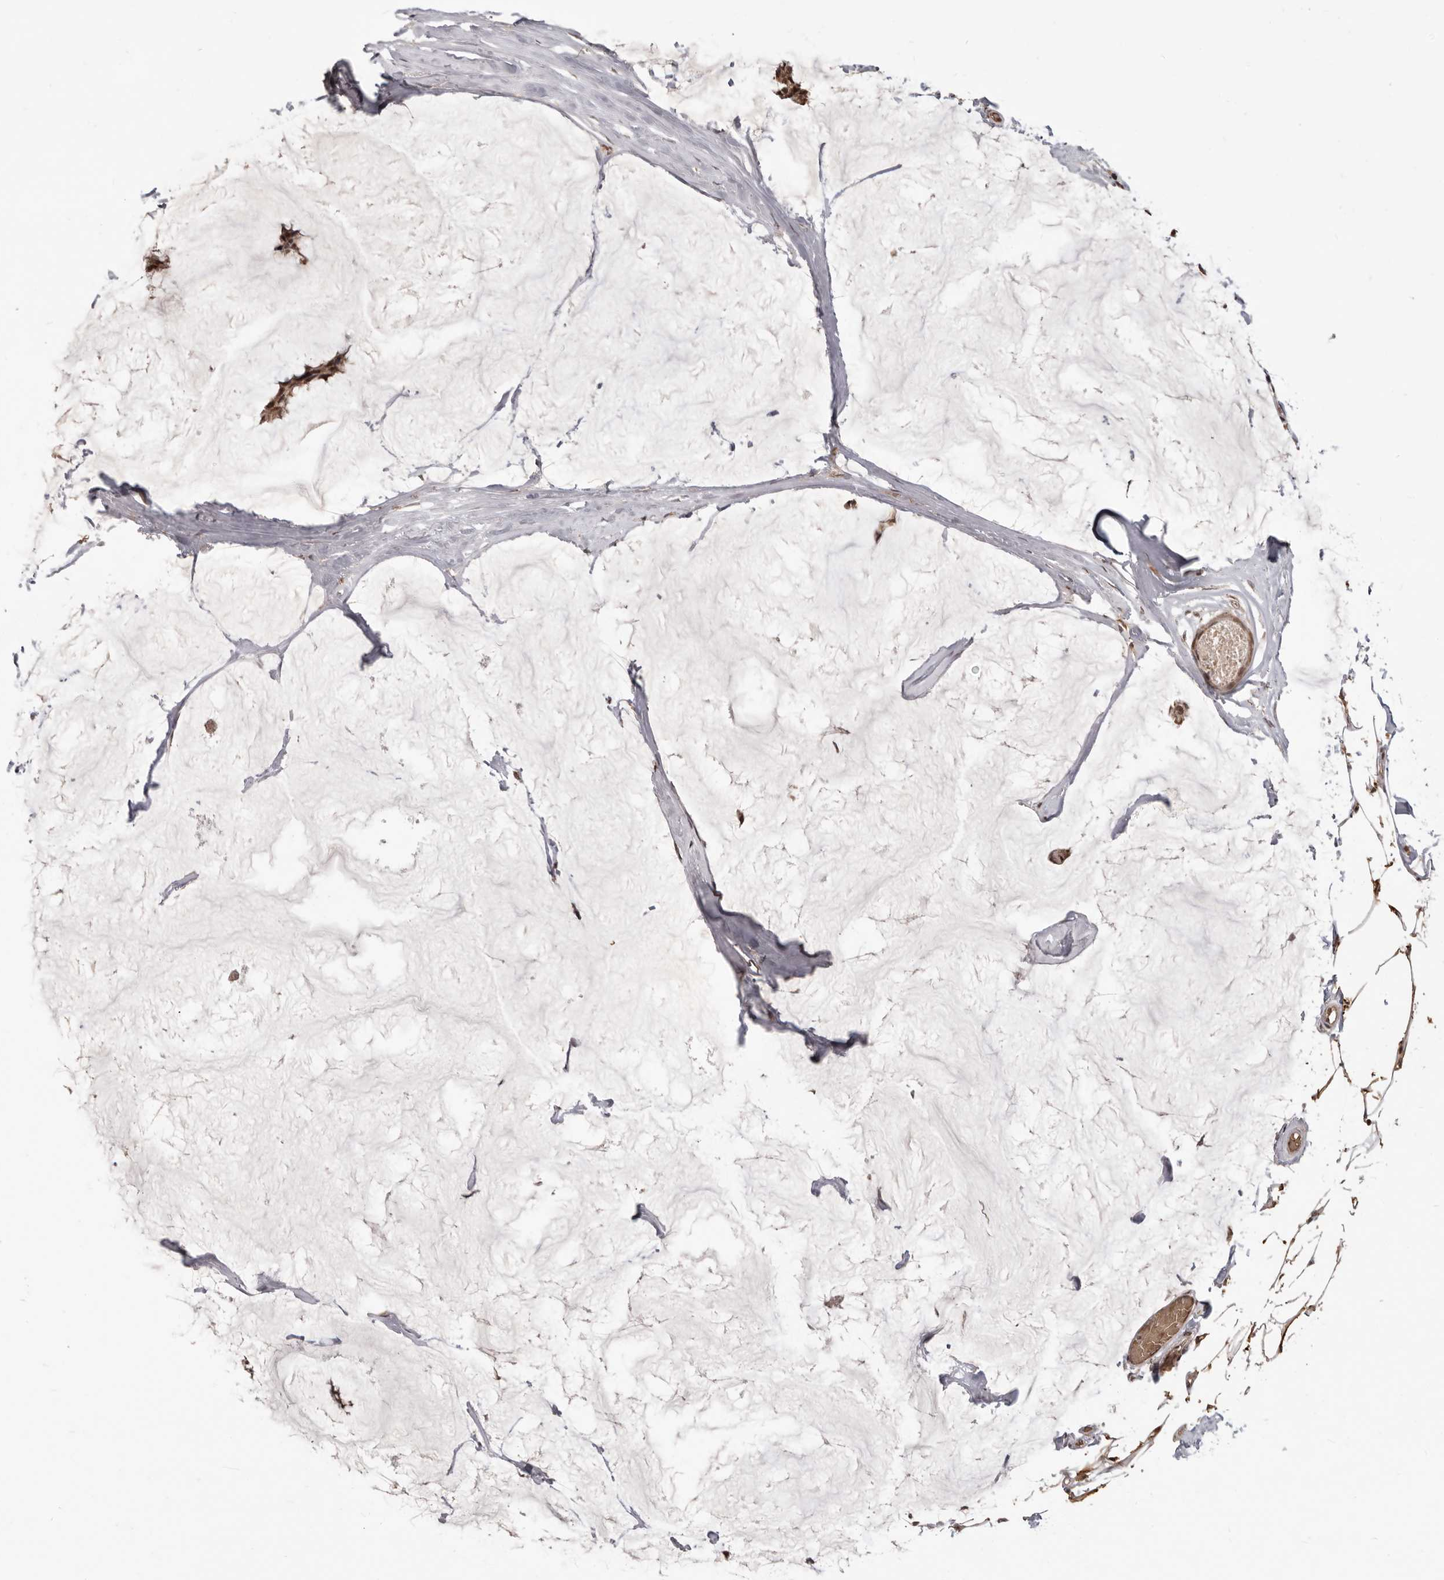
{"staining": {"intensity": "moderate", "quantity": ">75%", "location": "cytoplasmic/membranous,nuclear"}, "tissue": "breast cancer", "cell_type": "Tumor cells", "image_type": "cancer", "snomed": [{"axis": "morphology", "description": "Duct carcinoma"}, {"axis": "topography", "description": "Breast"}], "caption": "The immunohistochemical stain labels moderate cytoplasmic/membranous and nuclear staining in tumor cells of breast cancer tissue. Using DAB (3,3'-diaminobenzidine) (brown) and hematoxylin (blue) stains, captured at high magnification using brightfield microscopy.", "gene": "NCOA3", "patient": {"sex": "female", "age": 93}}